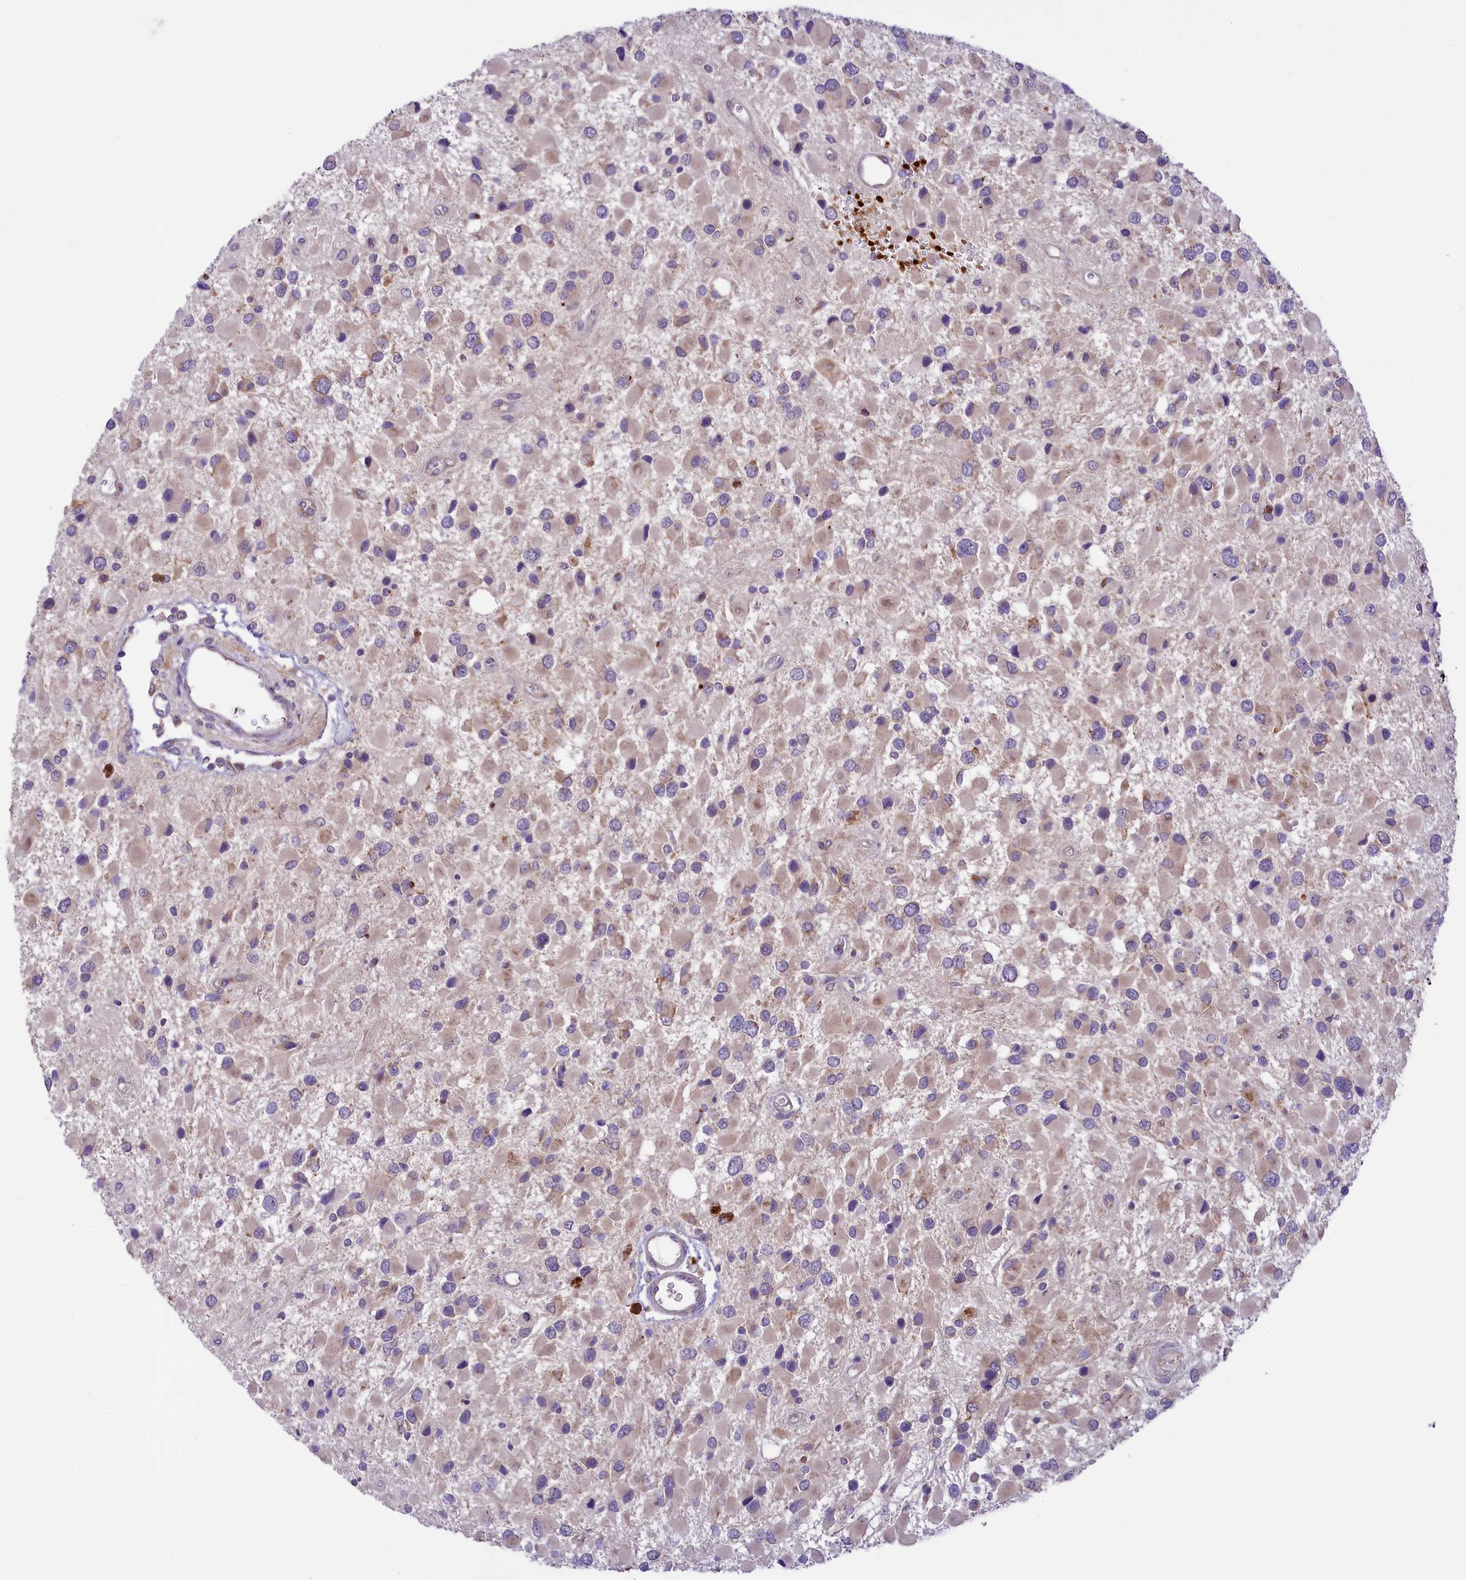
{"staining": {"intensity": "weak", "quantity": "<25%", "location": "cytoplasmic/membranous"}, "tissue": "glioma", "cell_type": "Tumor cells", "image_type": "cancer", "snomed": [{"axis": "morphology", "description": "Glioma, malignant, High grade"}, {"axis": "topography", "description": "Brain"}], "caption": "Tumor cells are negative for protein expression in human glioma.", "gene": "LARP4", "patient": {"sex": "male", "age": 53}}